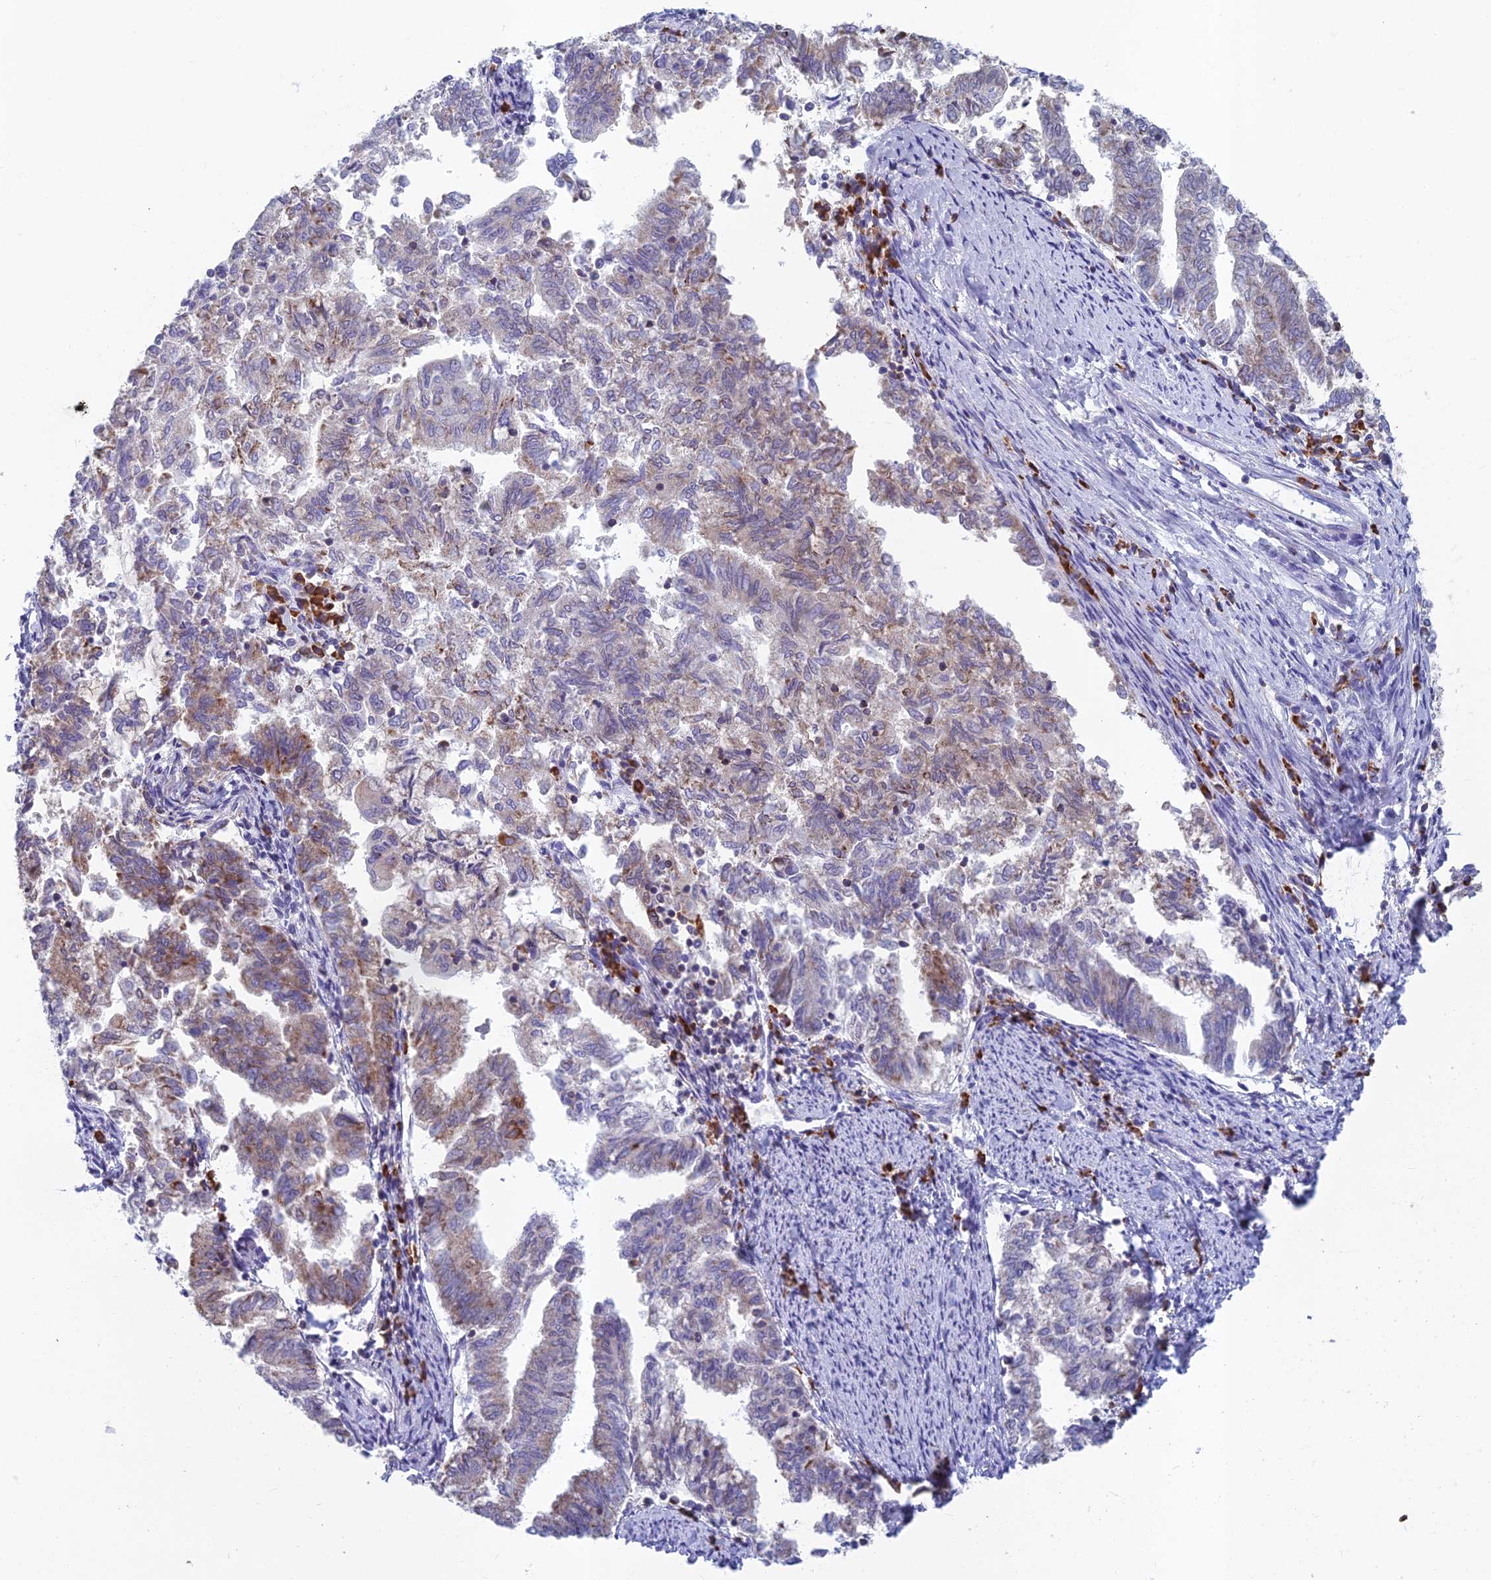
{"staining": {"intensity": "weak", "quantity": "<25%", "location": "cytoplasmic/membranous"}, "tissue": "endometrial cancer", "cell_type": "Tumor cells", "image_type": "cancer", "snomed": [{"axis": "morphology", "description": "Adenocarcinoma, NOS"}, {"axis": "topography", "description": "Endometrium"}], "caption": "Immunohistochemistry photomicrograph of adenocarcinoma (endometrial) stained for a protein (brown), which shows no positivity in tumor cells.", "gene": "ABI3BP", "patient": {"sex": "female", "age": 79}}